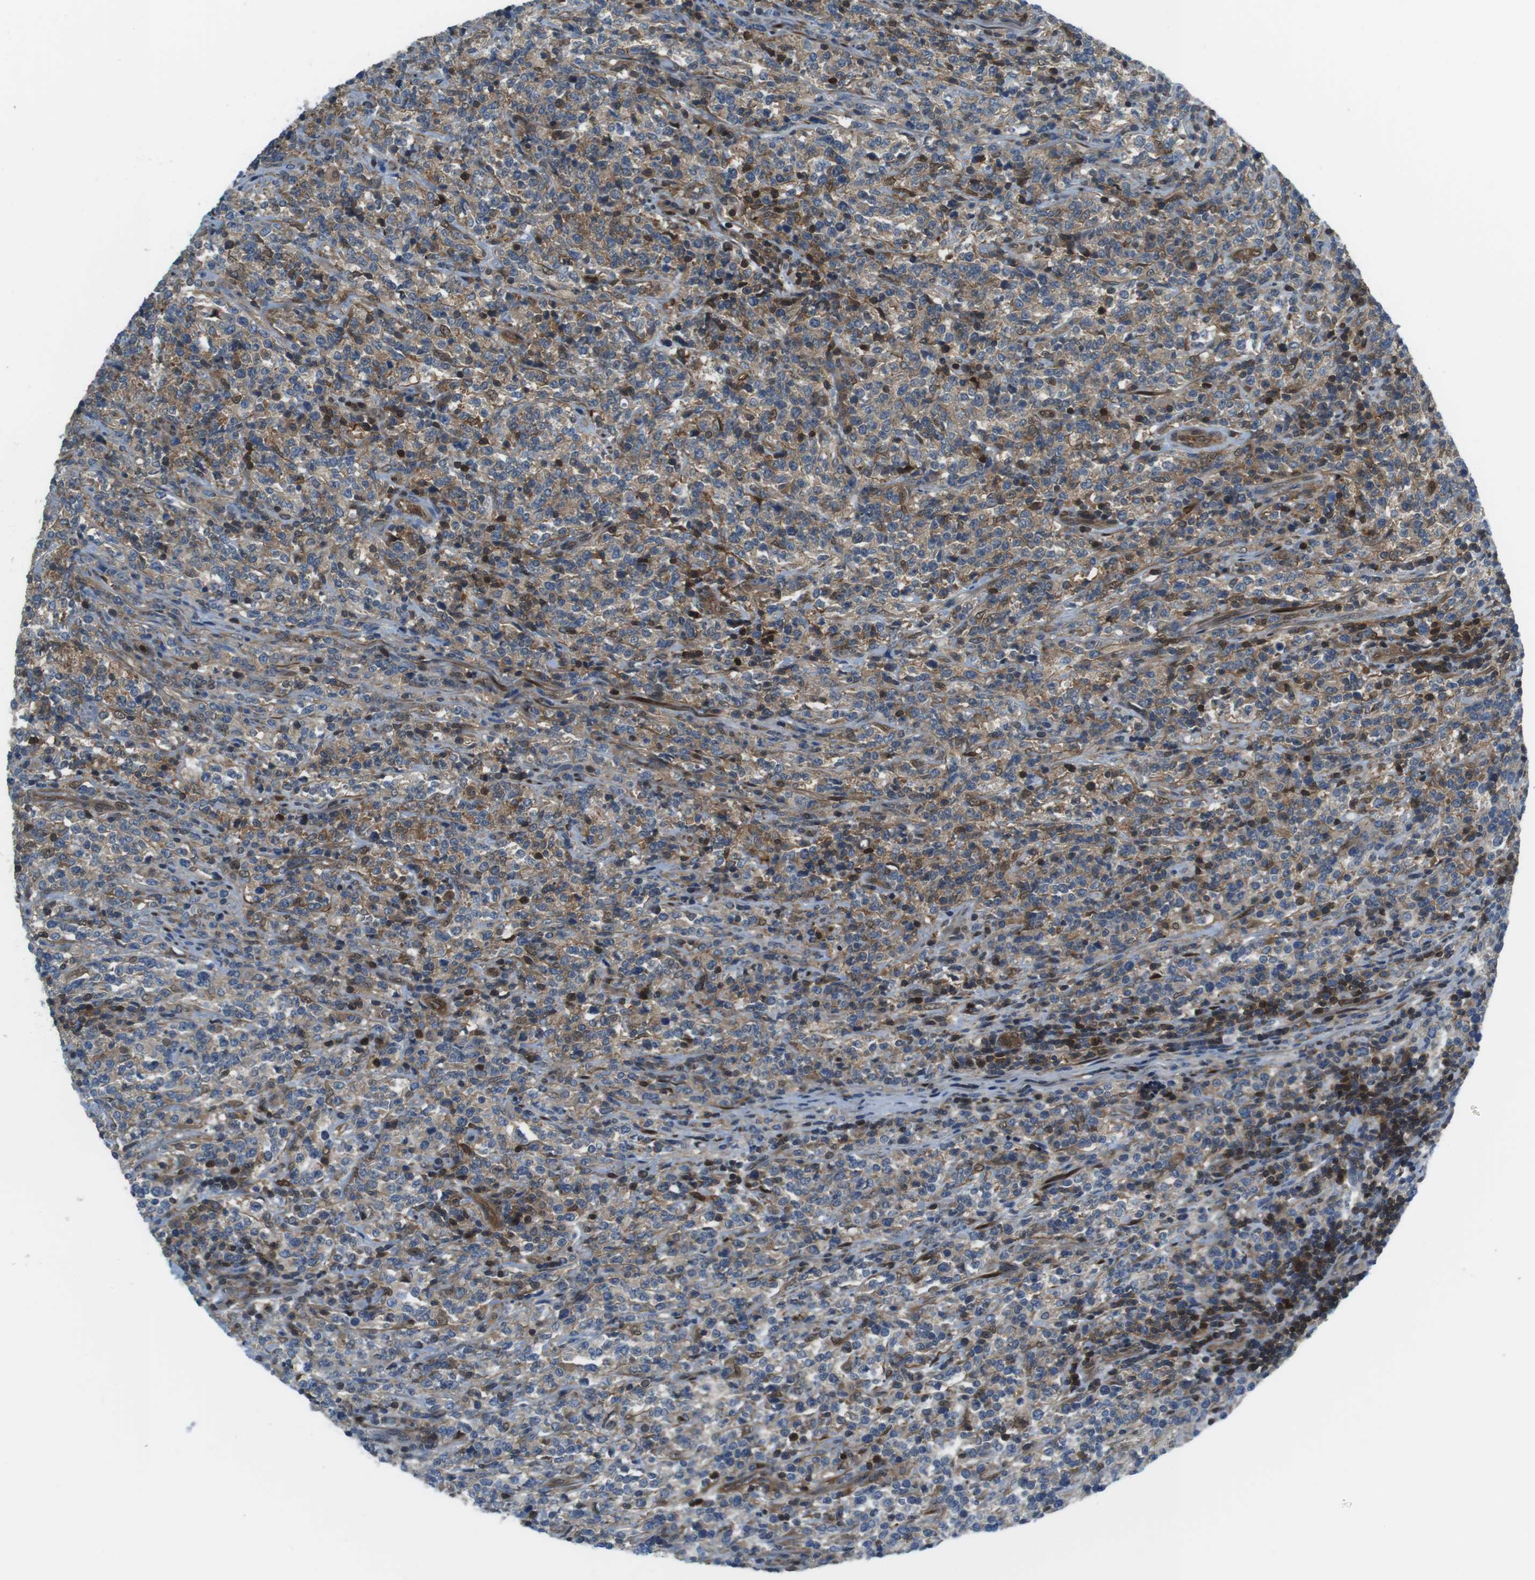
{"staining": {"intensity": "weak", "quantity": "25%-75%", "location": "cytoplasmic/membranous"}, "tissue": "lymphoma", "cell_type": "Tumor cells", "image_type": "cancer", "snomed": [{"axis": "morphology", "description": "Malignant lymphoma, non-Hodgkin's type, High grade"}, {"axis": "topography", "description": "Soft tissue"}], "caption": "Approximately 25%-75% of tumor cells in human high-grade malignant lymphoma, non-Hodgkin's type display weak cytoplasmic/membranous protein positivity as visualized by brown immunohistochemical staining.", "gene": "TES", "patient": {"sex": "male", "age": 18}}